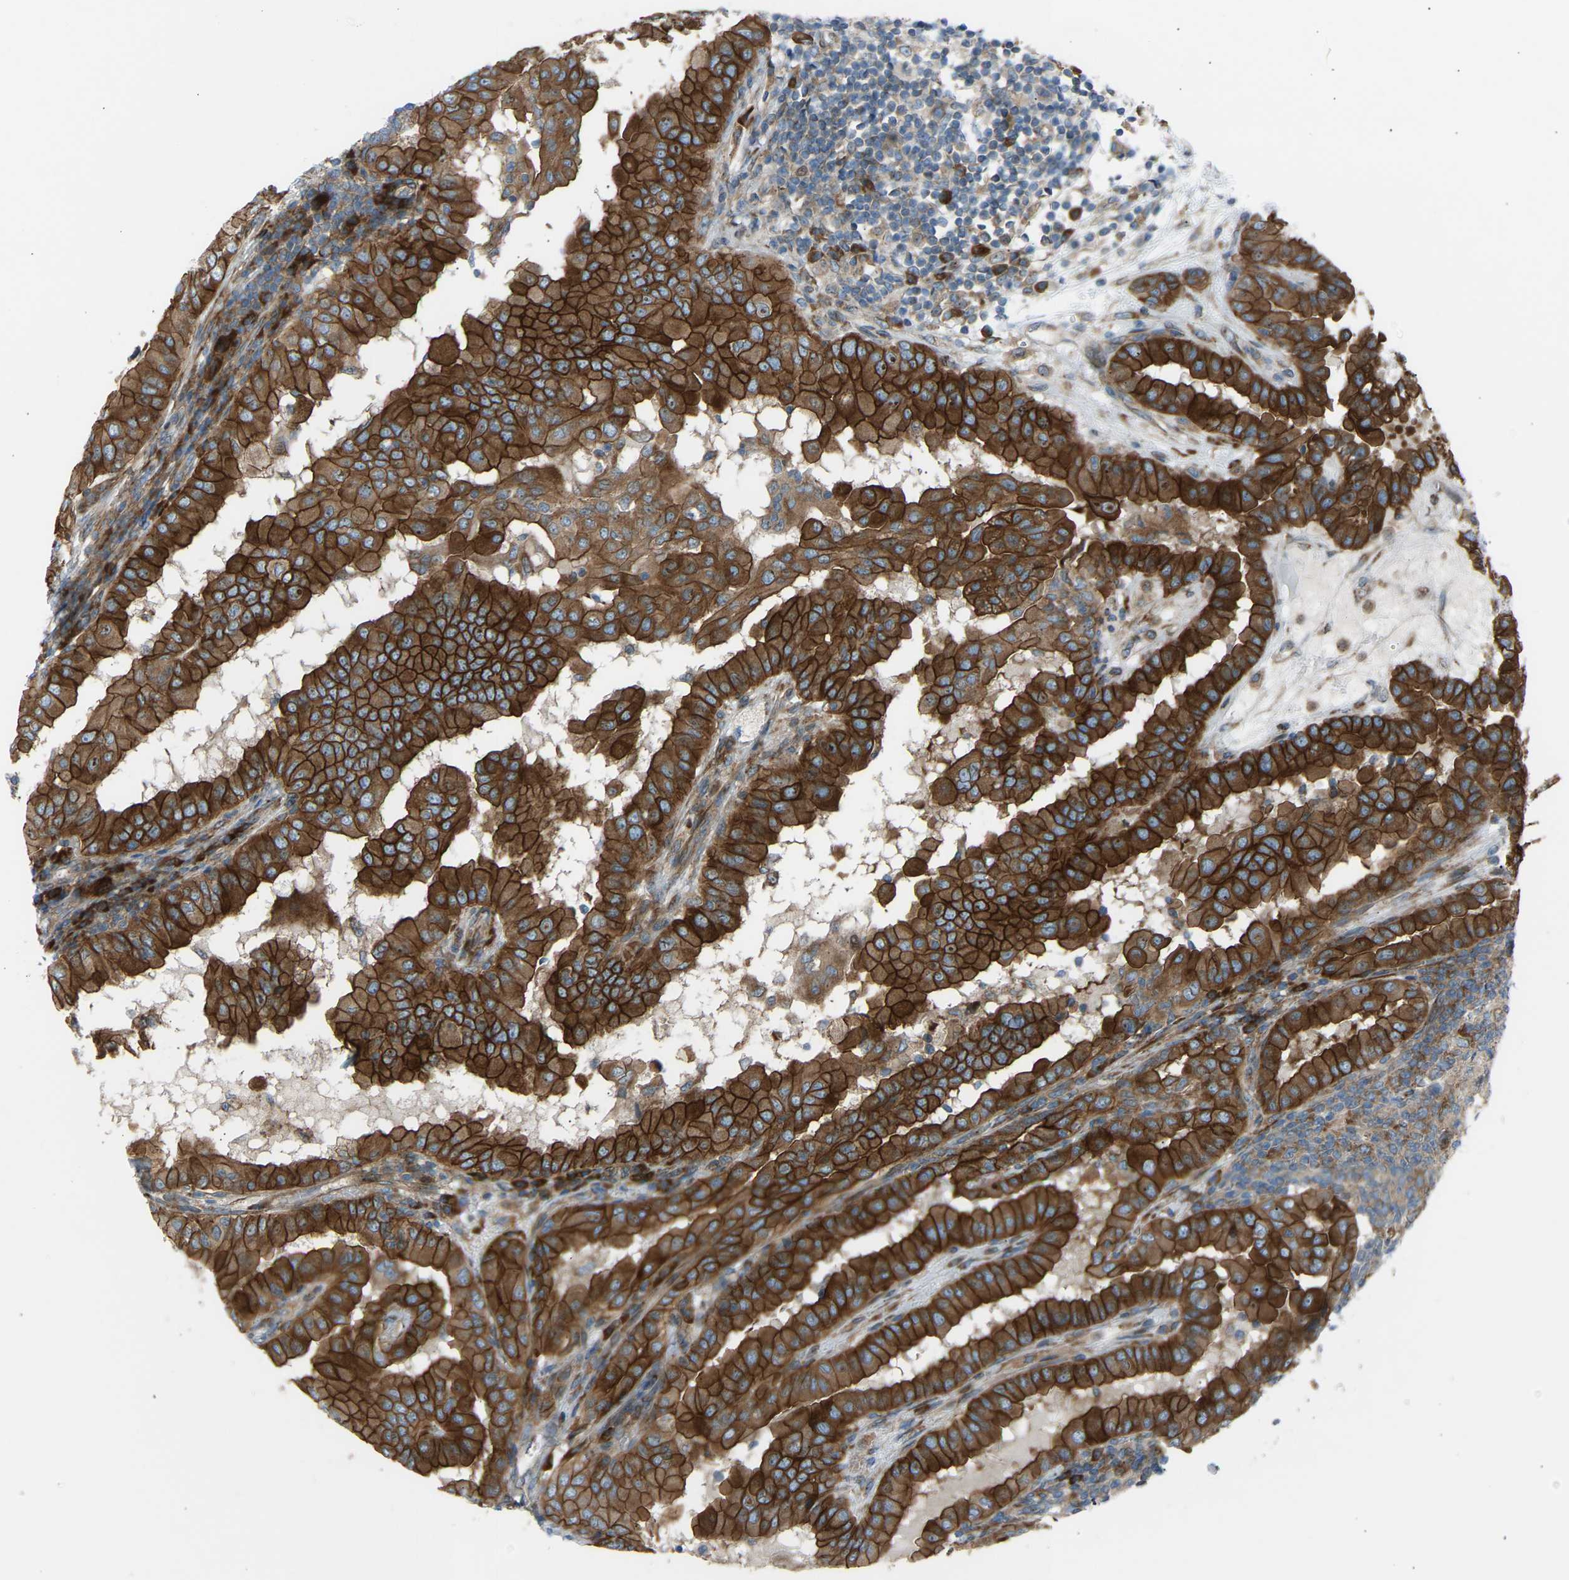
{"staining": {"intensity": "strong", "quantity": ">75%", "location": "cytoplasmic/membranous"}, "tissue": "thyroid cancer", "cell_type": "Tumor cells", "image_type": "cancer", "snomed": [{"axis": "morphology", "description": "Papillary adenocarcinoma, NOS"}, {"axis": "topography", "description": "Thyroid gland"}], "caption": "Immunohistochemistry of human thyroid cancer displays high levels of strong cytoplasmic/membranous positivity in about >75% of tumor cells. The staining was performed using DAB to visualize the protein expression in brown, while the nuclei were stained in blue with hematoxylin (Magnification: 20x).", "gene": "VPS41", "patient": {"sex": "male", "age": 33}}